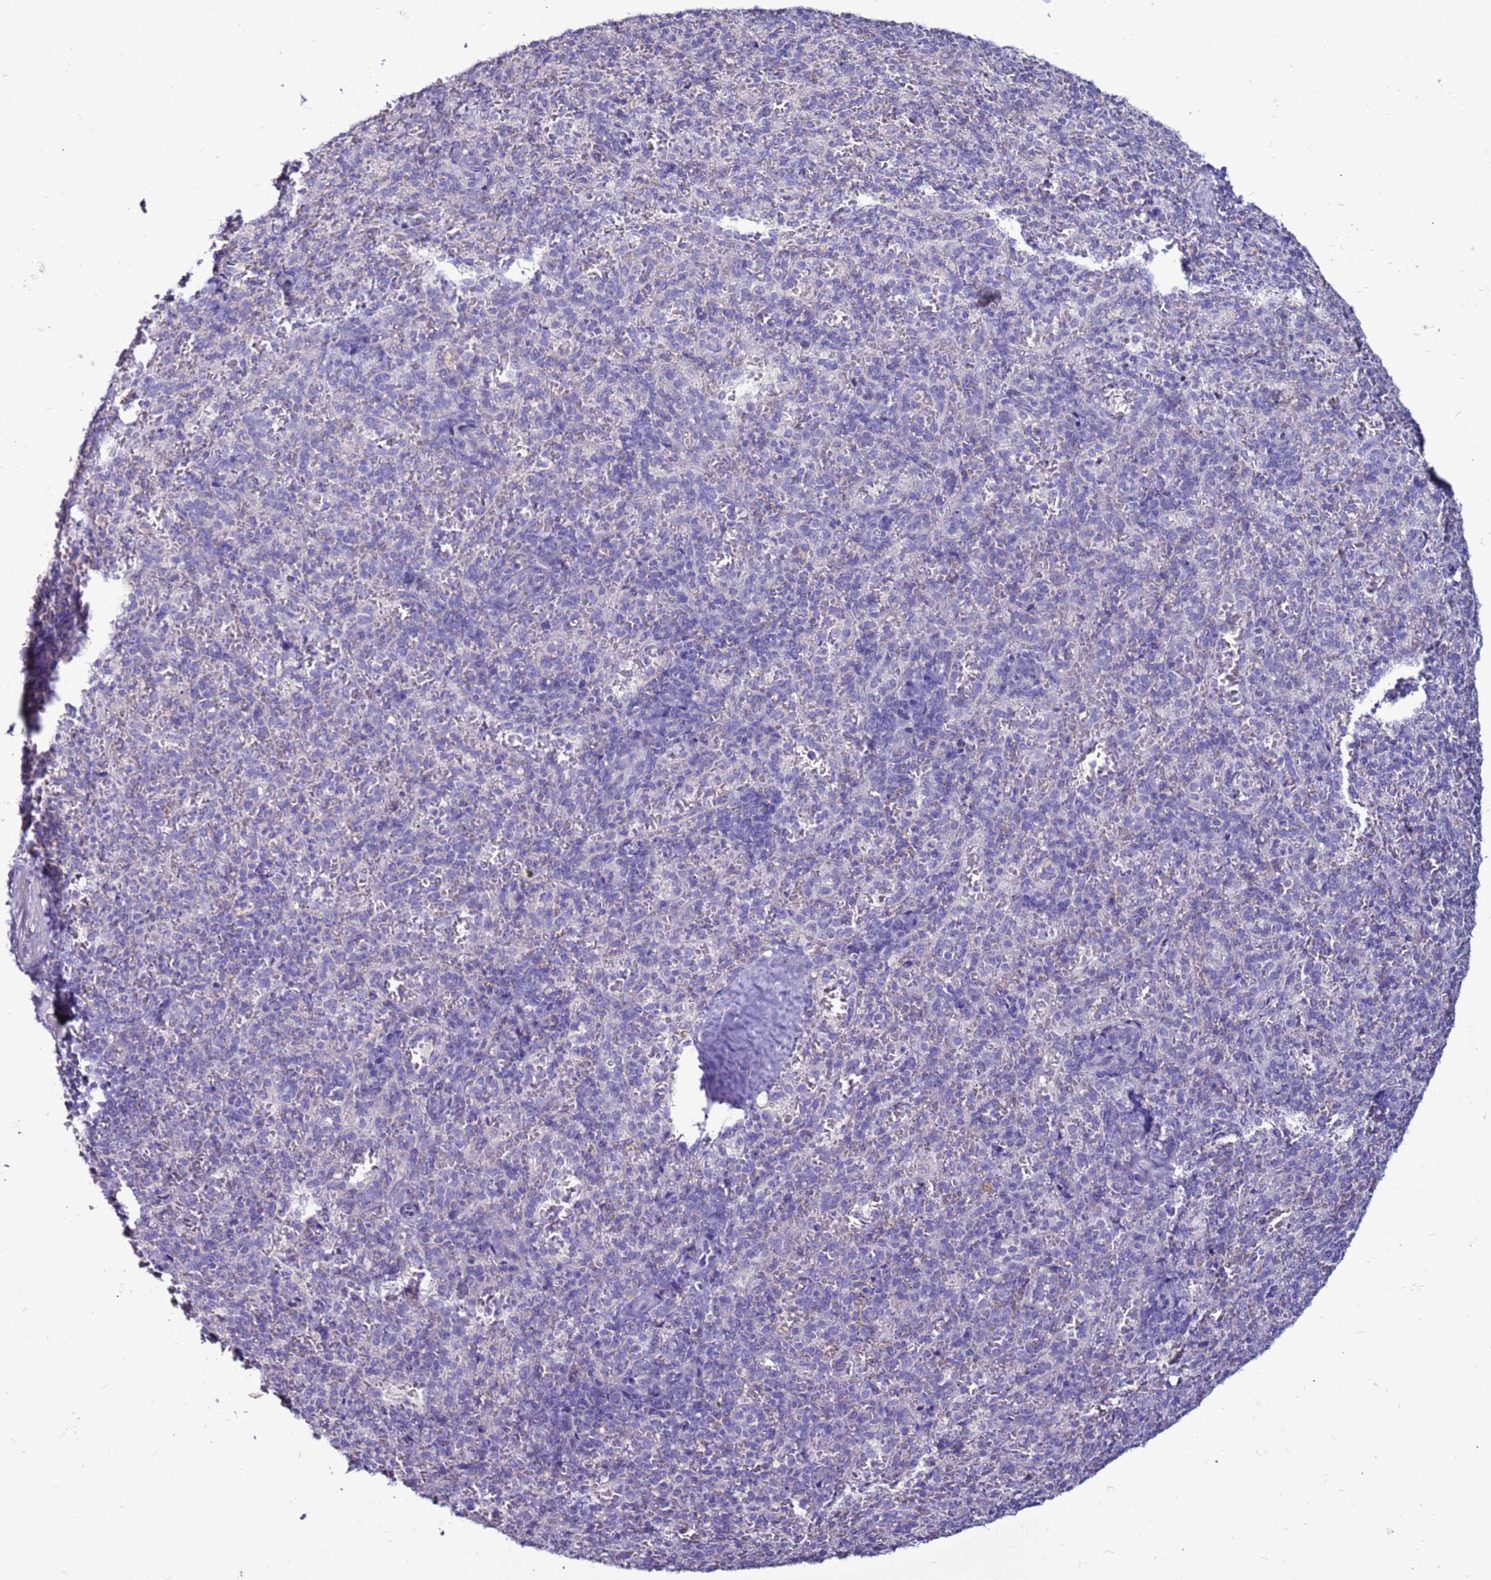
{"staining": {"intensity": "negative", "quantity": "none", "location": "none"}, "tissue": "spleen", "cell_type": "Cells in red pulp", "image_type": "normal", "snomed": [{"axis": "morphology", "description": "Normal tissue, NOS"}, {"axis": "topography", "description": "Spleen"}], "caption": "The histopathology image reveals no staining of cells in red pulp in benign spleen. (IHC, brightfield microscopy, high magnification).", "gene": "SLC44A3", "patient": {"sex": "female", "age": 21}}